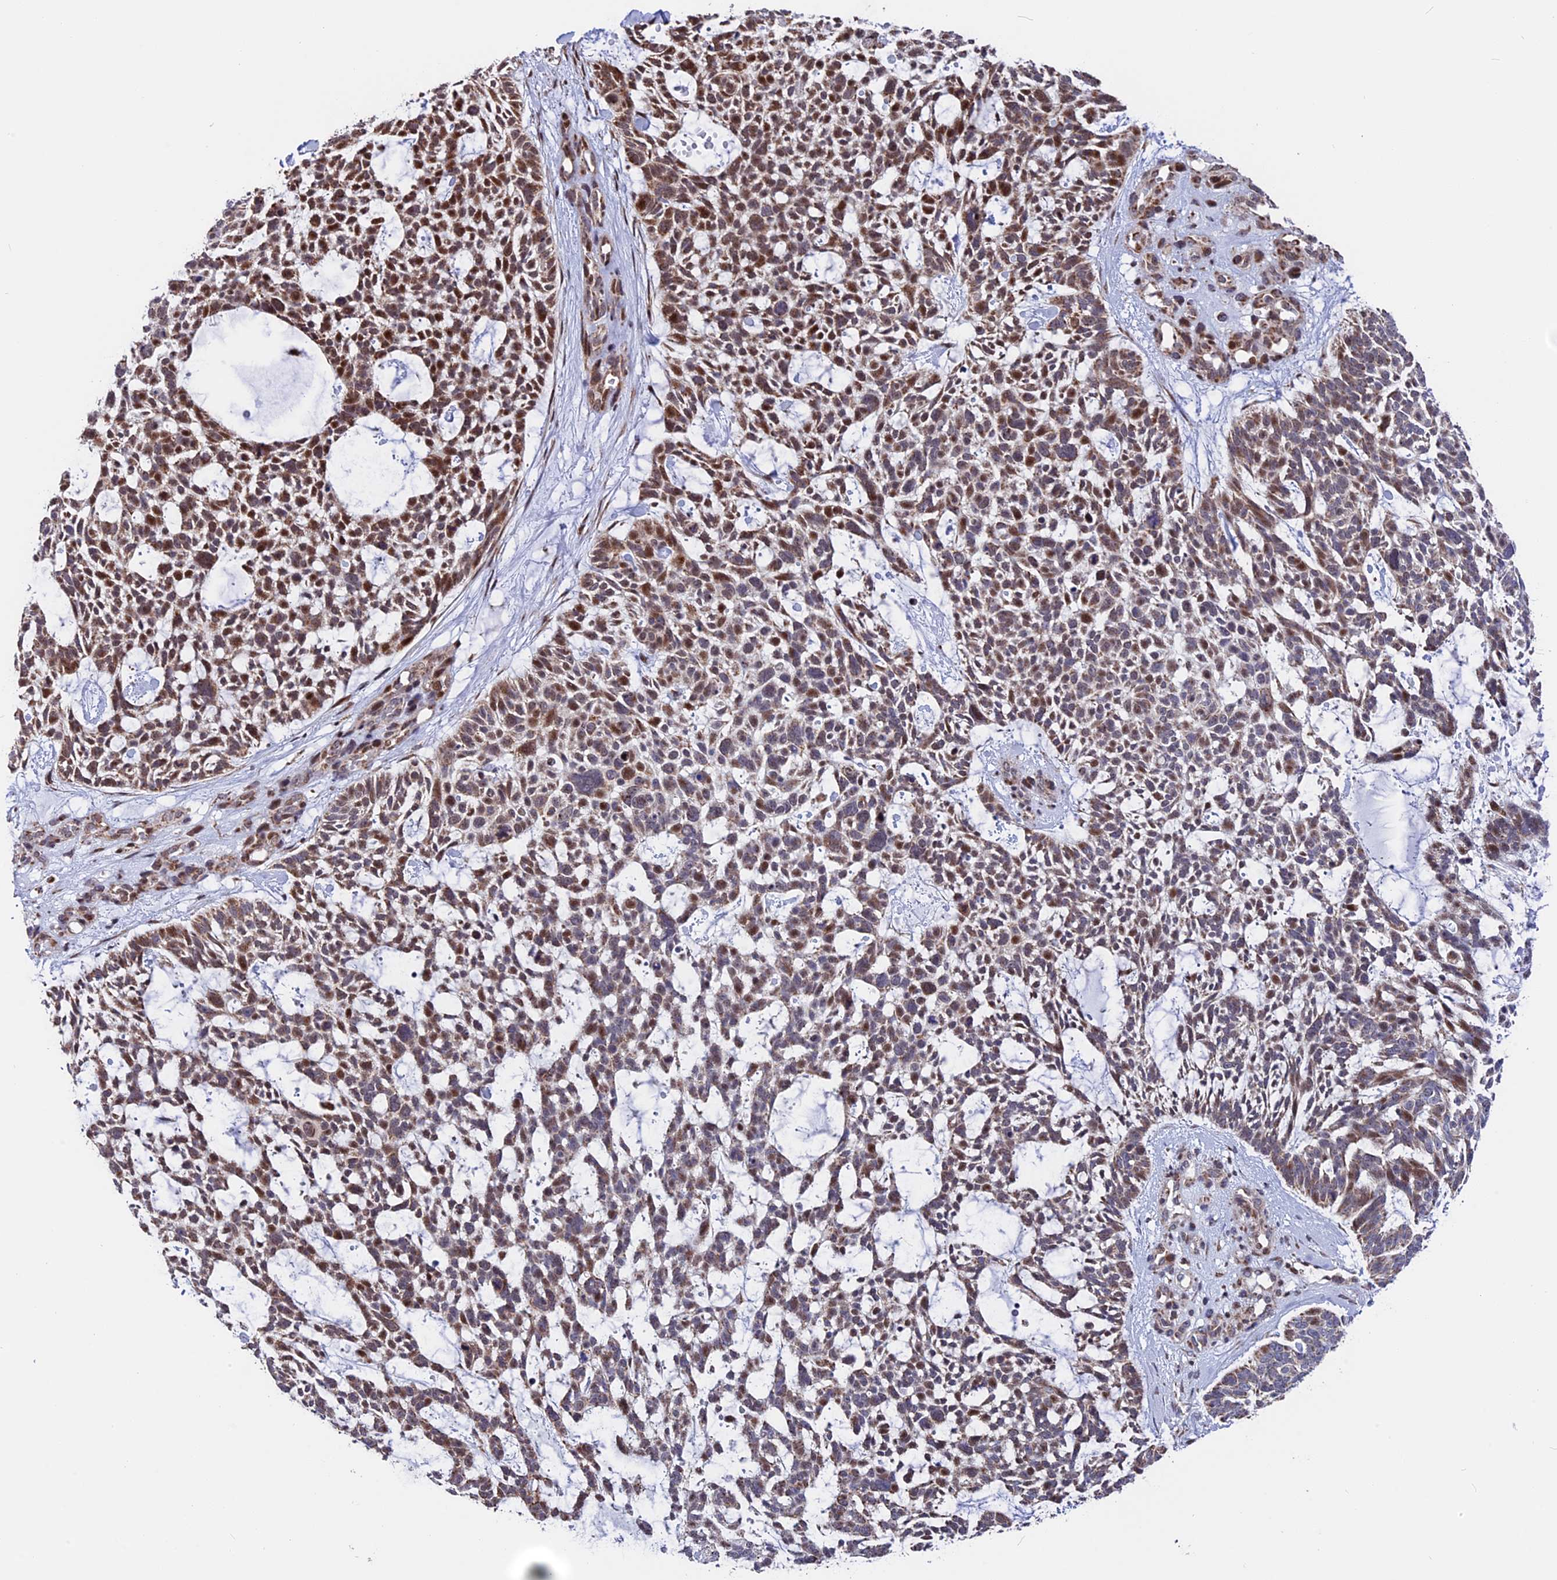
{"staining": {"intensity": "moderate", "quantity": ">75%", "location": "cytoplasmic/membranous,nuclear"}, "tissue": "skin cancer", "cell_type": "Tumor cells", "image_type": "cancer", "snomed": [{"axis": "morphology", "description": "Basal cell carcinoma"}, {"axis": "topography", "description": "Skin"}], "caption": "There is medium levels of moderate cytoplasmic/membranous and nuclear expression in tumor cells of skin cancer (basal cell carcinoma), as demonstrated by immunohistochemical staining (brown color).", "gene": "FAM174C", "patient": {"sex": "male", "age": 88}}